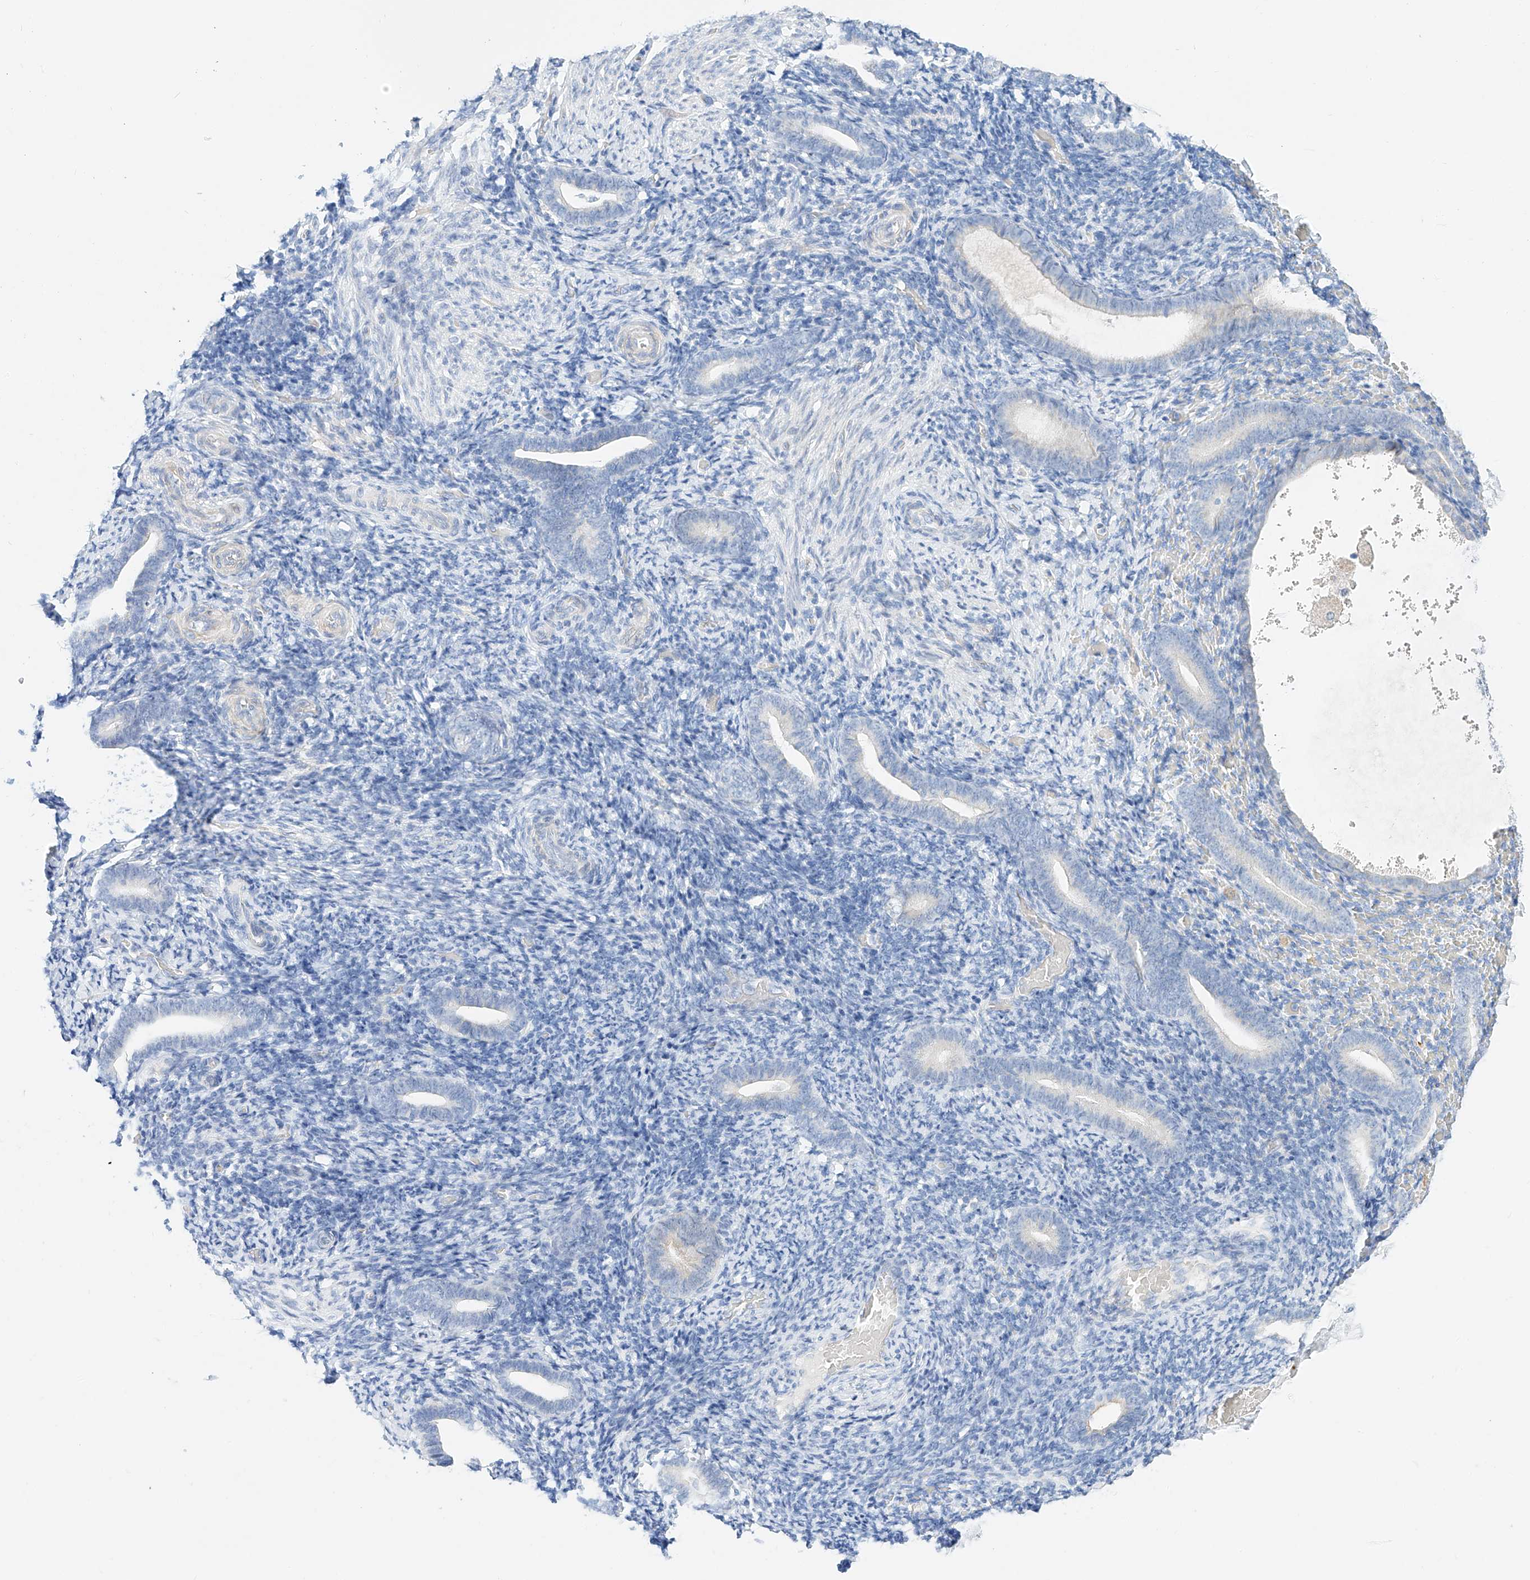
{"staining": {"intensity": "negative", "quantity": "none", "location": "none"}, "tissue": "endometrium", "cell_type": "Cells in endometrial stroma", "image_type": "normal", "snomed": [{"axis": "morphology", "description": "Normal tissue, NOS"}, {"axis": "topography", "description": "Endometrium"}], "caption": "DAB immunohistochemical staining of unremarkable endometrium shows no significant staining in cells in endometrial stroma. (IHC, brightfield microscopy, high magnification).", "gene": "SBSPON", "patient": {"sex": "female", "age": 51}}